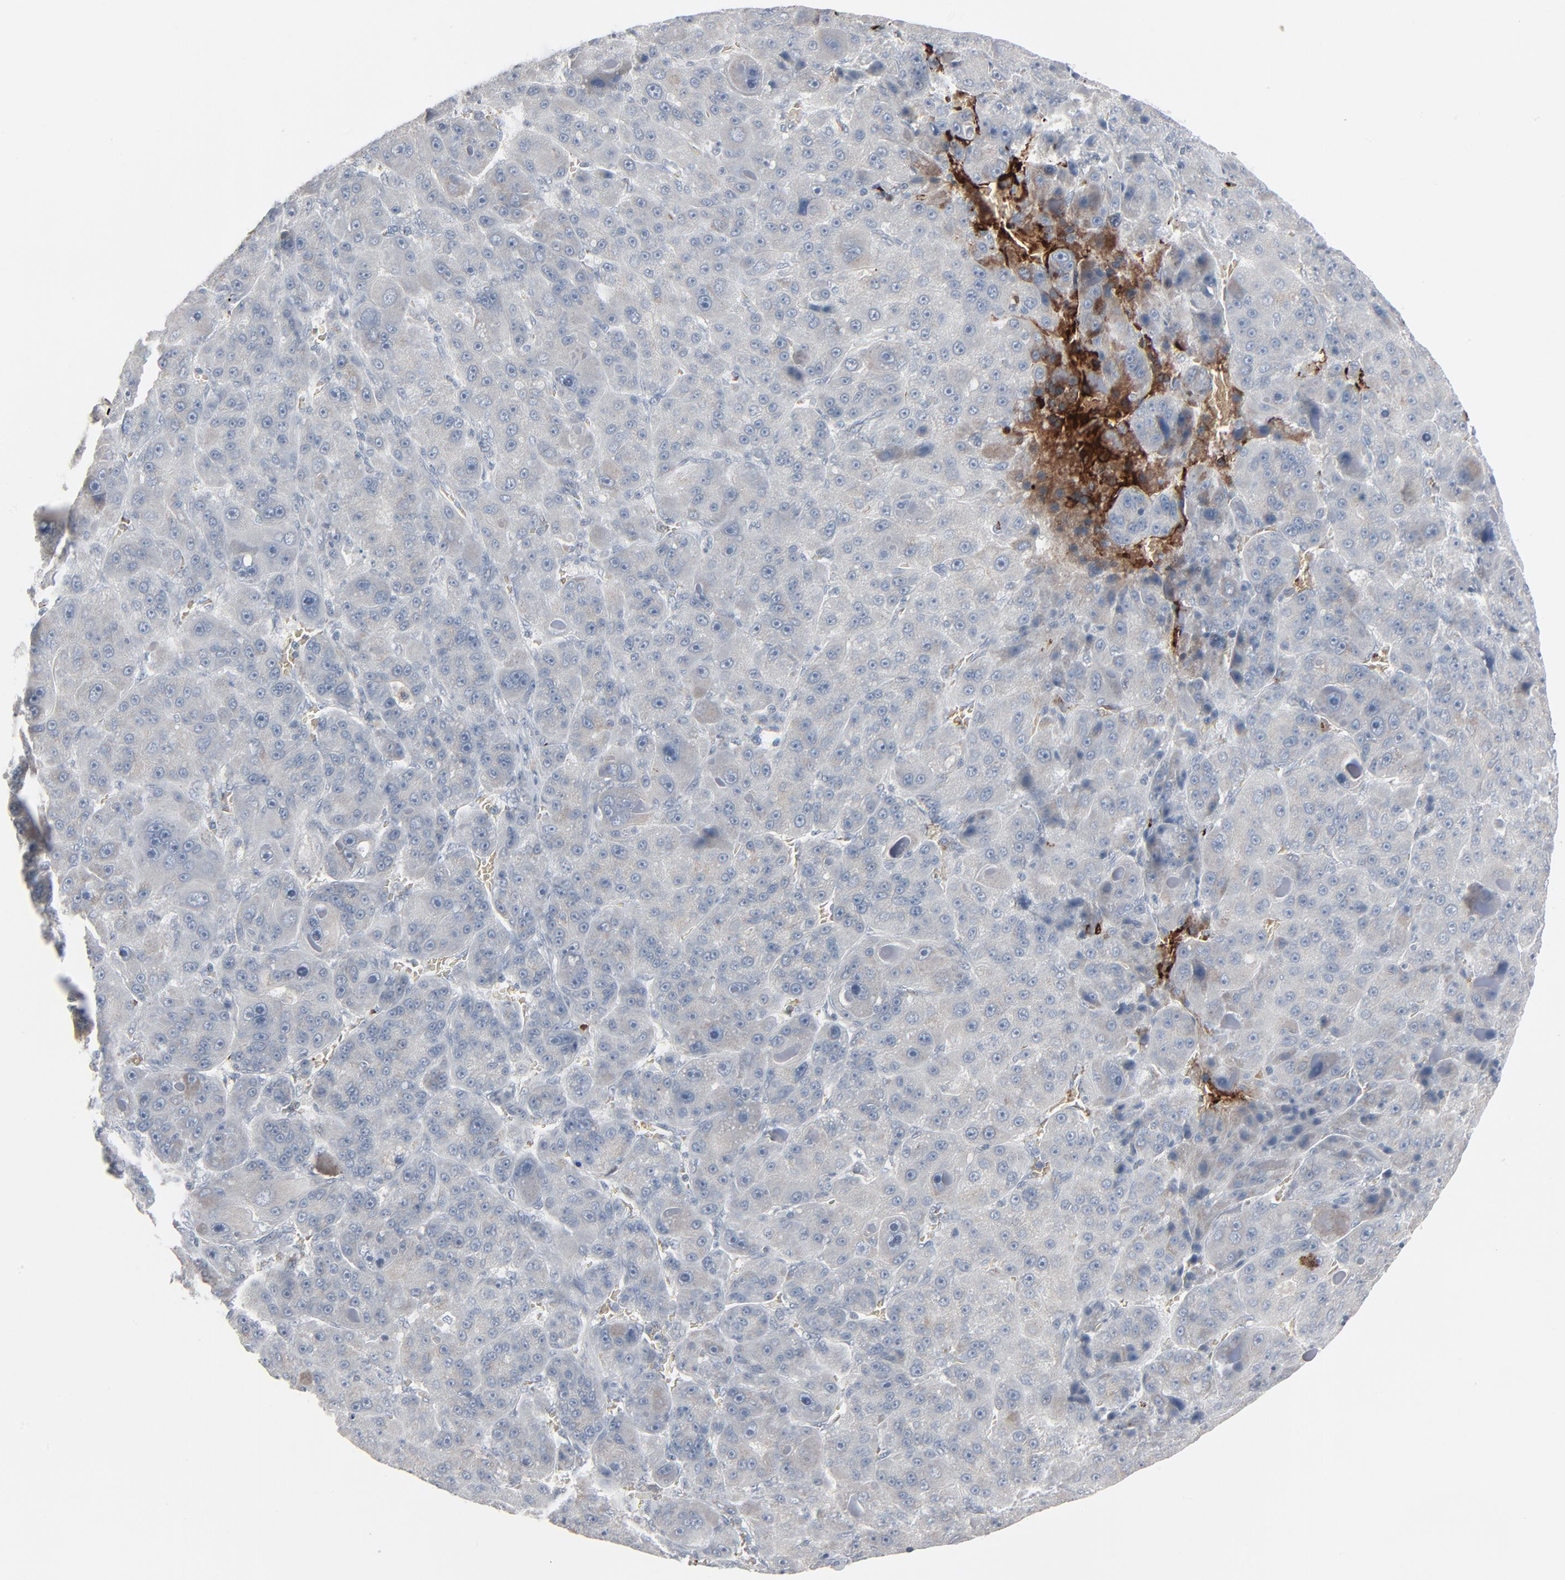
{"staining": {"intensity": "negative", "quantity": "none", "location": "none"}, "tissue": "liver cancer", "cell_type": "Tumor cells", "image_type": "cancer", "snomed": [{"axis": "morphology", "description": "Carcinoma, Hepatocellular, NOS"}, {"axis": "topography", "description": "Liver"}], "caption": "This is an immunohistochemistry micrograph of human liver hepatocellular carcinoma. There is no staining in tumor cells.", "gene": "SAGE1", "patient": {"sex": "male", "age": 76}}